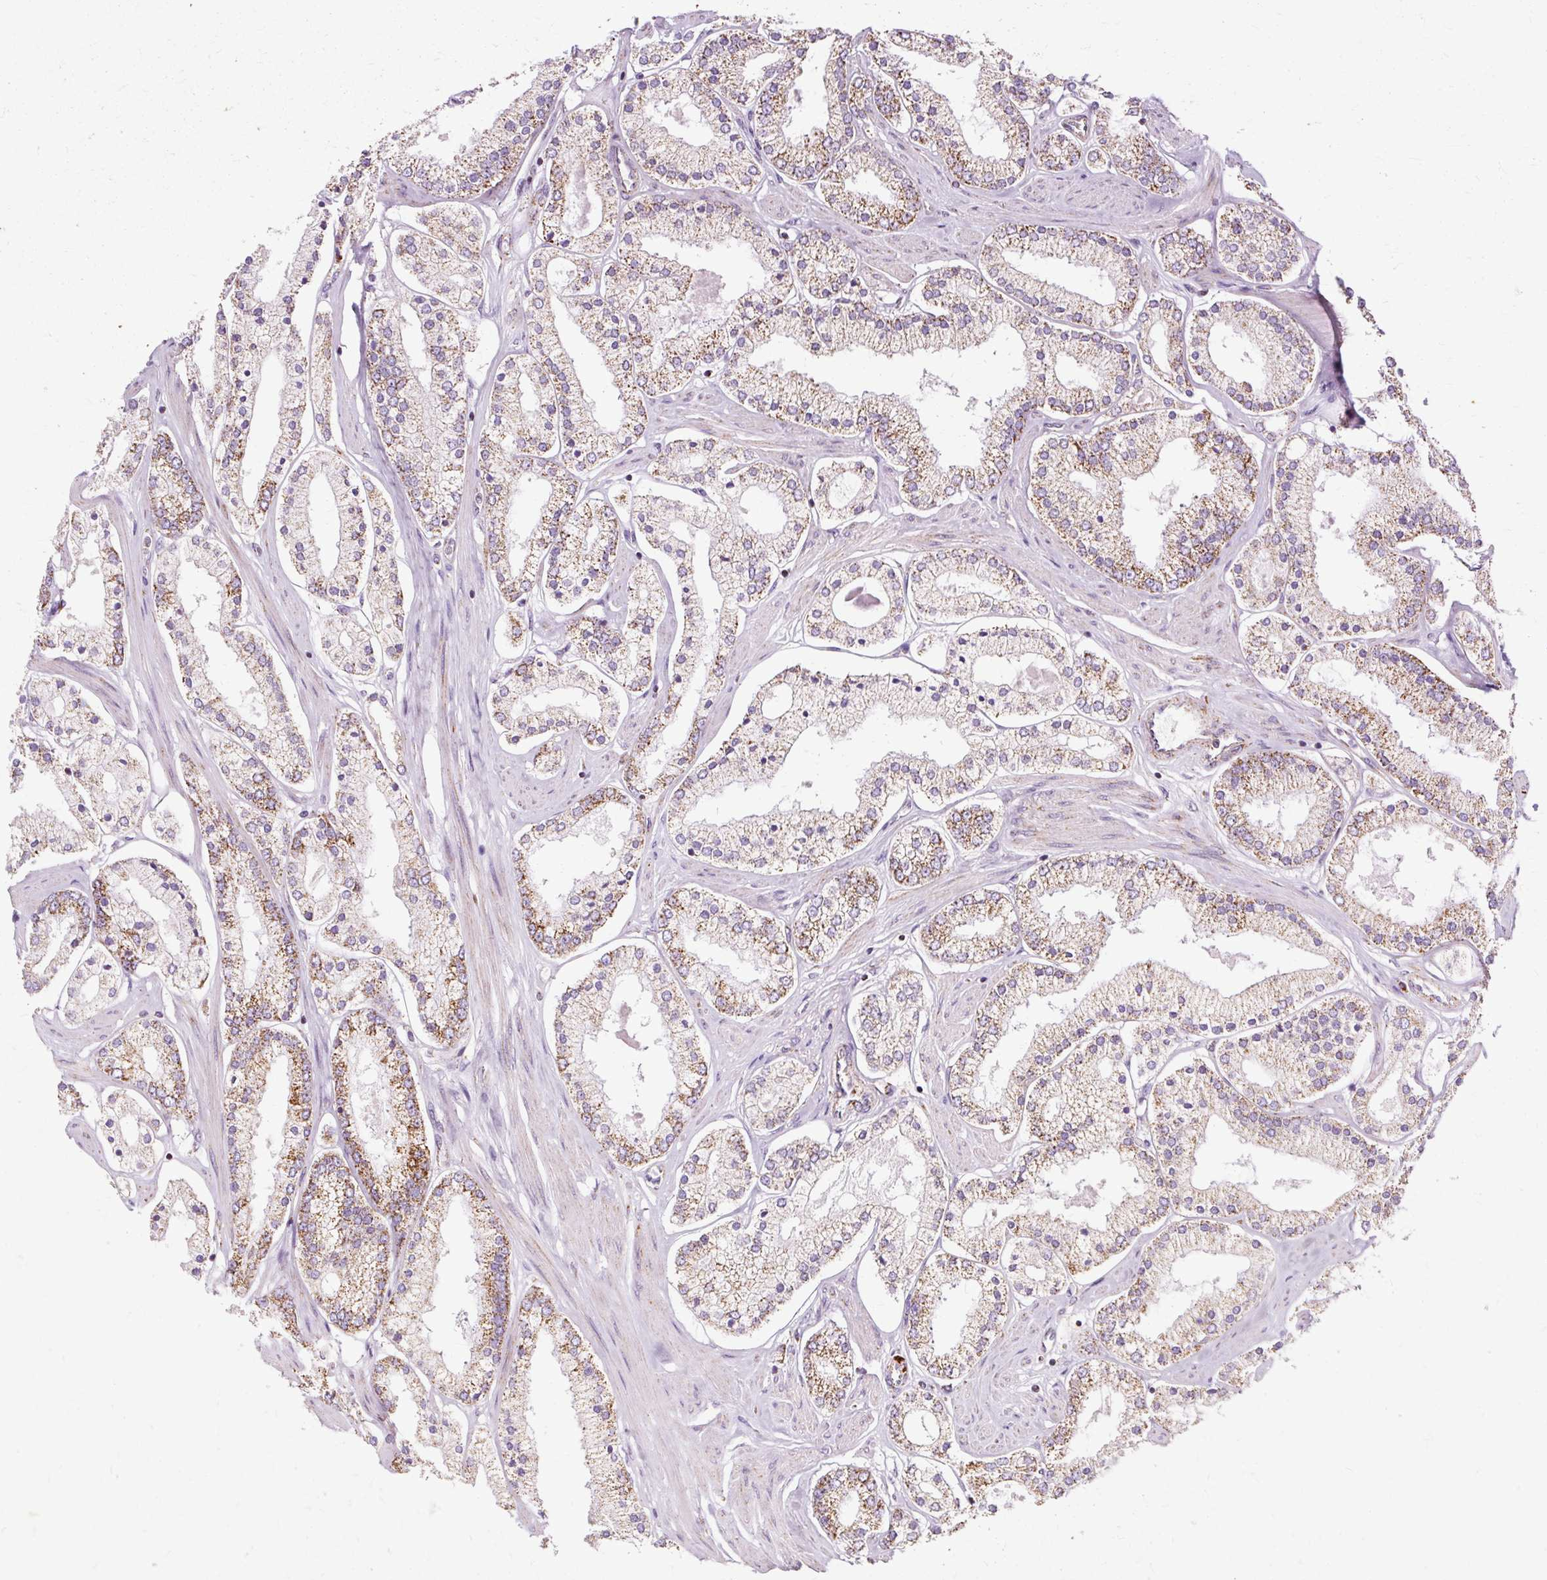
{"staining": {"intensity": "moderate", "quantity": ">75%", "location": "cytoplasmic/membranous"}, "tissue": "prostate cancer", "cell_type": "Tumor cells", "image_type": "cancer", "snomed": [{"axis": "morphology", "description": "Adenocarcinoma, Low grade"}, {"axis": "topography", "description": "Prostate"}], "caption": "Protein staining by IHC reveals moderate cytoplasmic/membranous positivity in approximately >75% of tumor cells in prostate cancer.", "gene": "DLAT", "patient": {"sex": "male", "age": 42}}